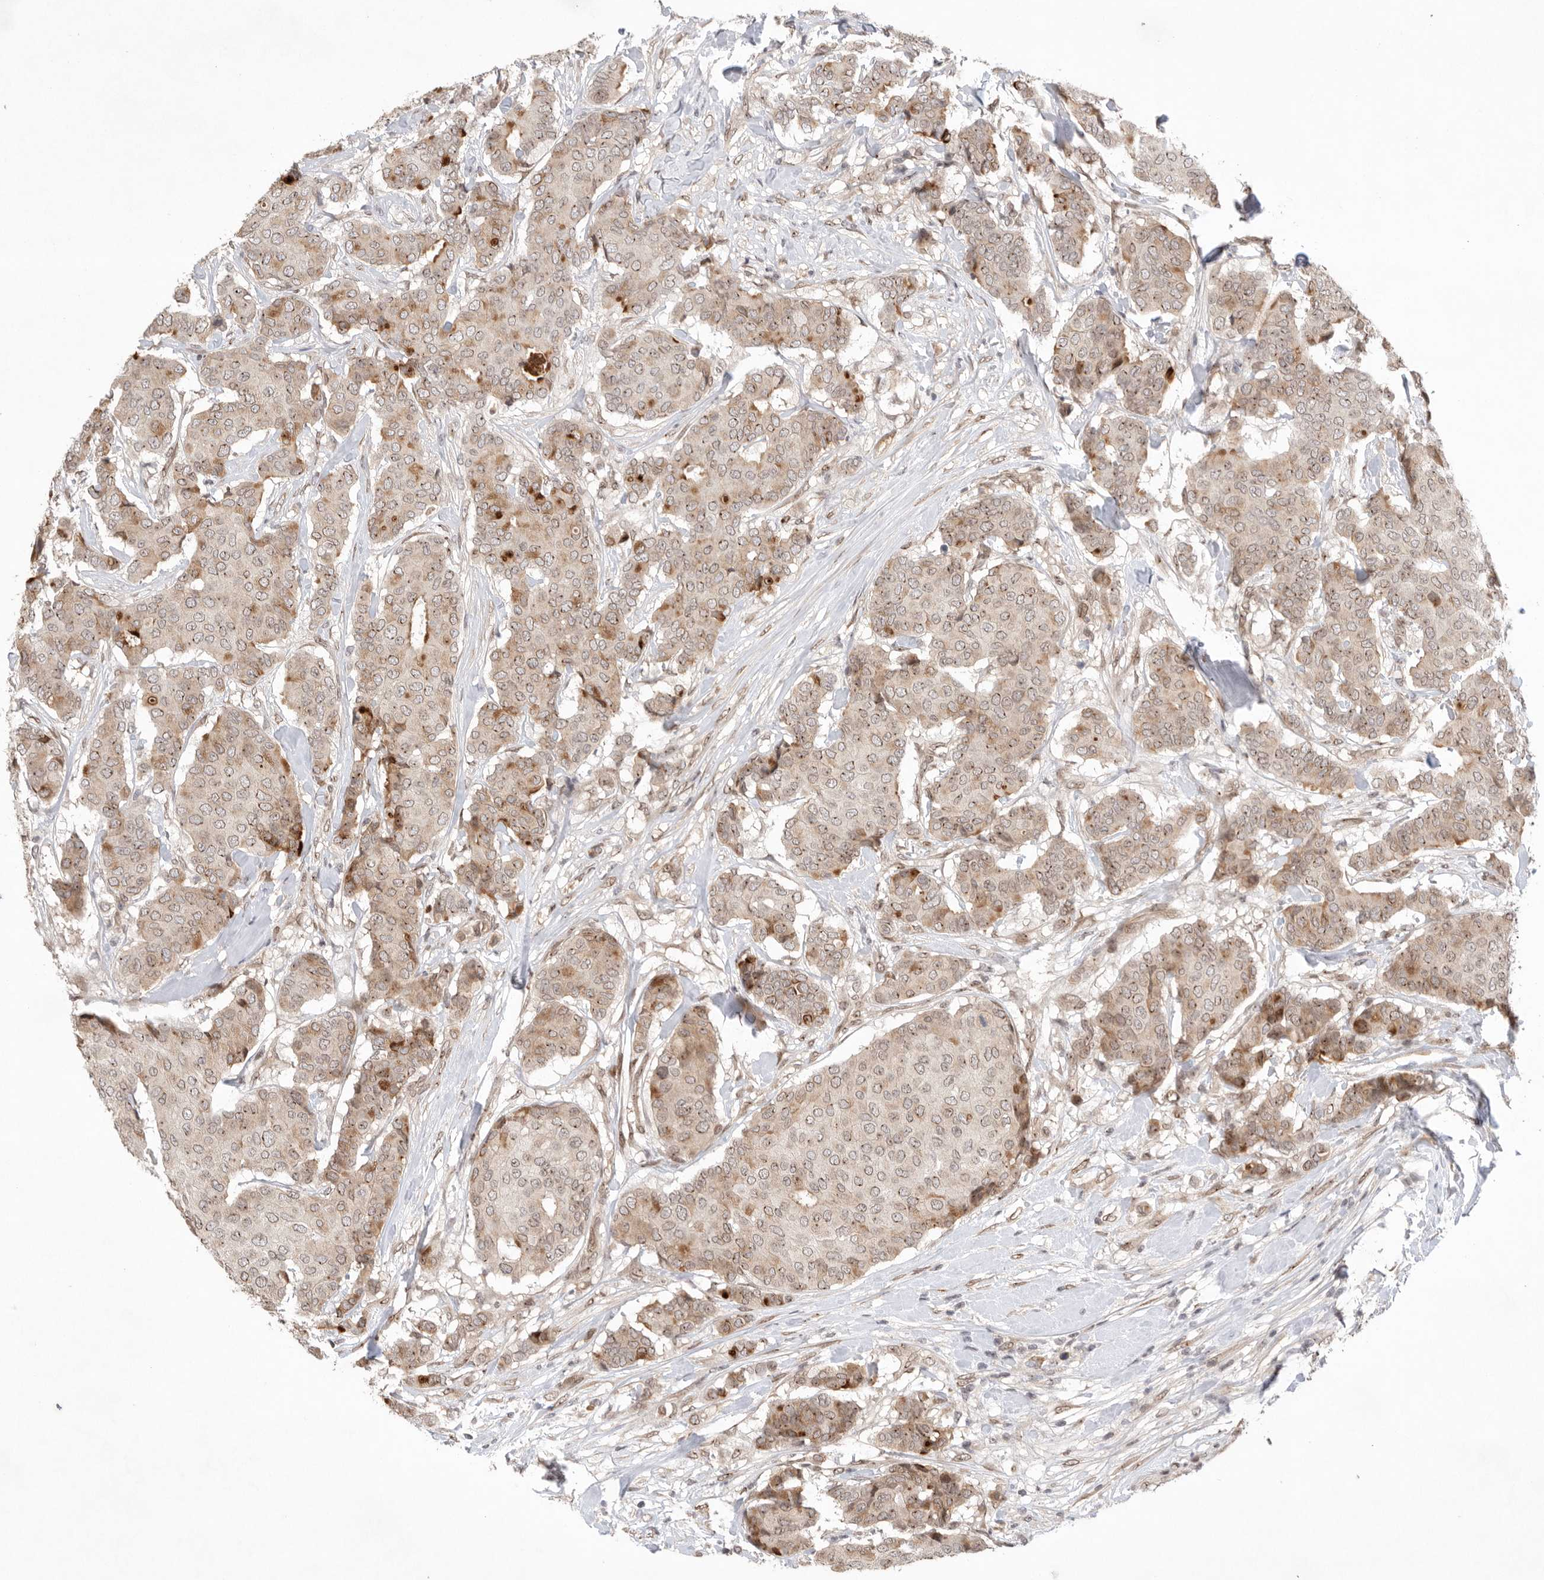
{"staining": {"intensity": "moderate", "quantity": "25%-75%", "location": "cytoplasmic/membranous,nuclear"}, "tissue": "breast cancer", "cell_type": "Tumor cells", "image_type": "cancer", "snomed": [{"axis": "morphology", "description": "Duct carcinoma"}, {"axis": "topography", "description": "Breast"}], "caption": "Protein expression analysis of human intraductal carcinoma (breast) reveals moderate cytoplasmic/membranous and nuclear positivity in about 25%-75% of tumor cells.", "gene": "LEMD3", "patient": {"sex": "female", "age": 75}}